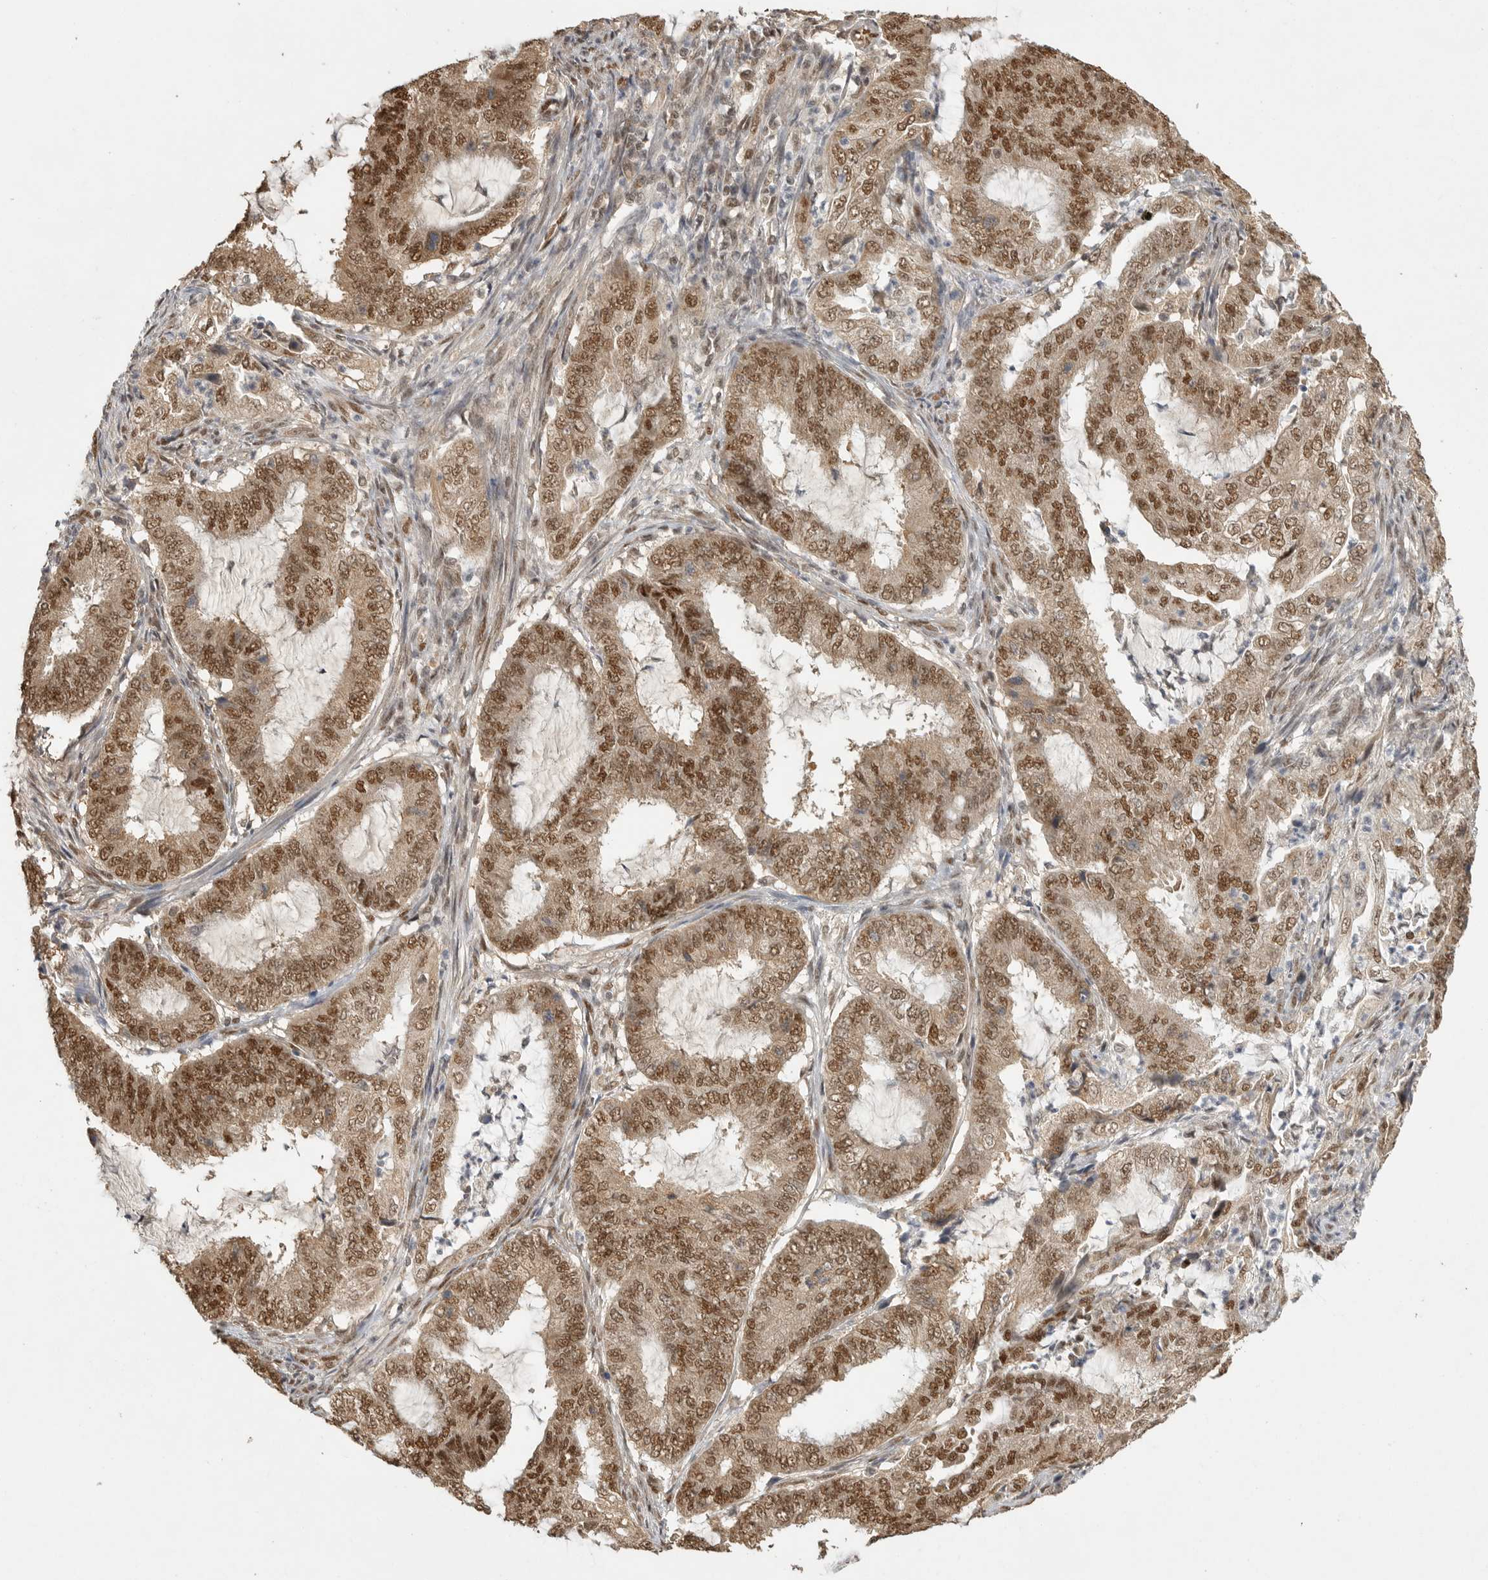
{"staining": {"intensity": "strong", "quantity": ">75%", "location": "cytoplasmic/membranous,nuclear"}, "tissue": "endometrial cancer", "cell_type": "Tumor cells", "image_type": "cancer", "snomed": [{"axis": "morphology", "description": "Adenocarcinoma, NOS"}, {"axis": "topography", "description": "Endometrium"}], "caption": "Strong cytoplasmic/membranous and nuclear positivity for a protein is appreciated in approximately >75% of tumor cells of endometrial cancer using IHC.", "gene": "DFFA", "patient": {"sex": "female", "age": 51}}